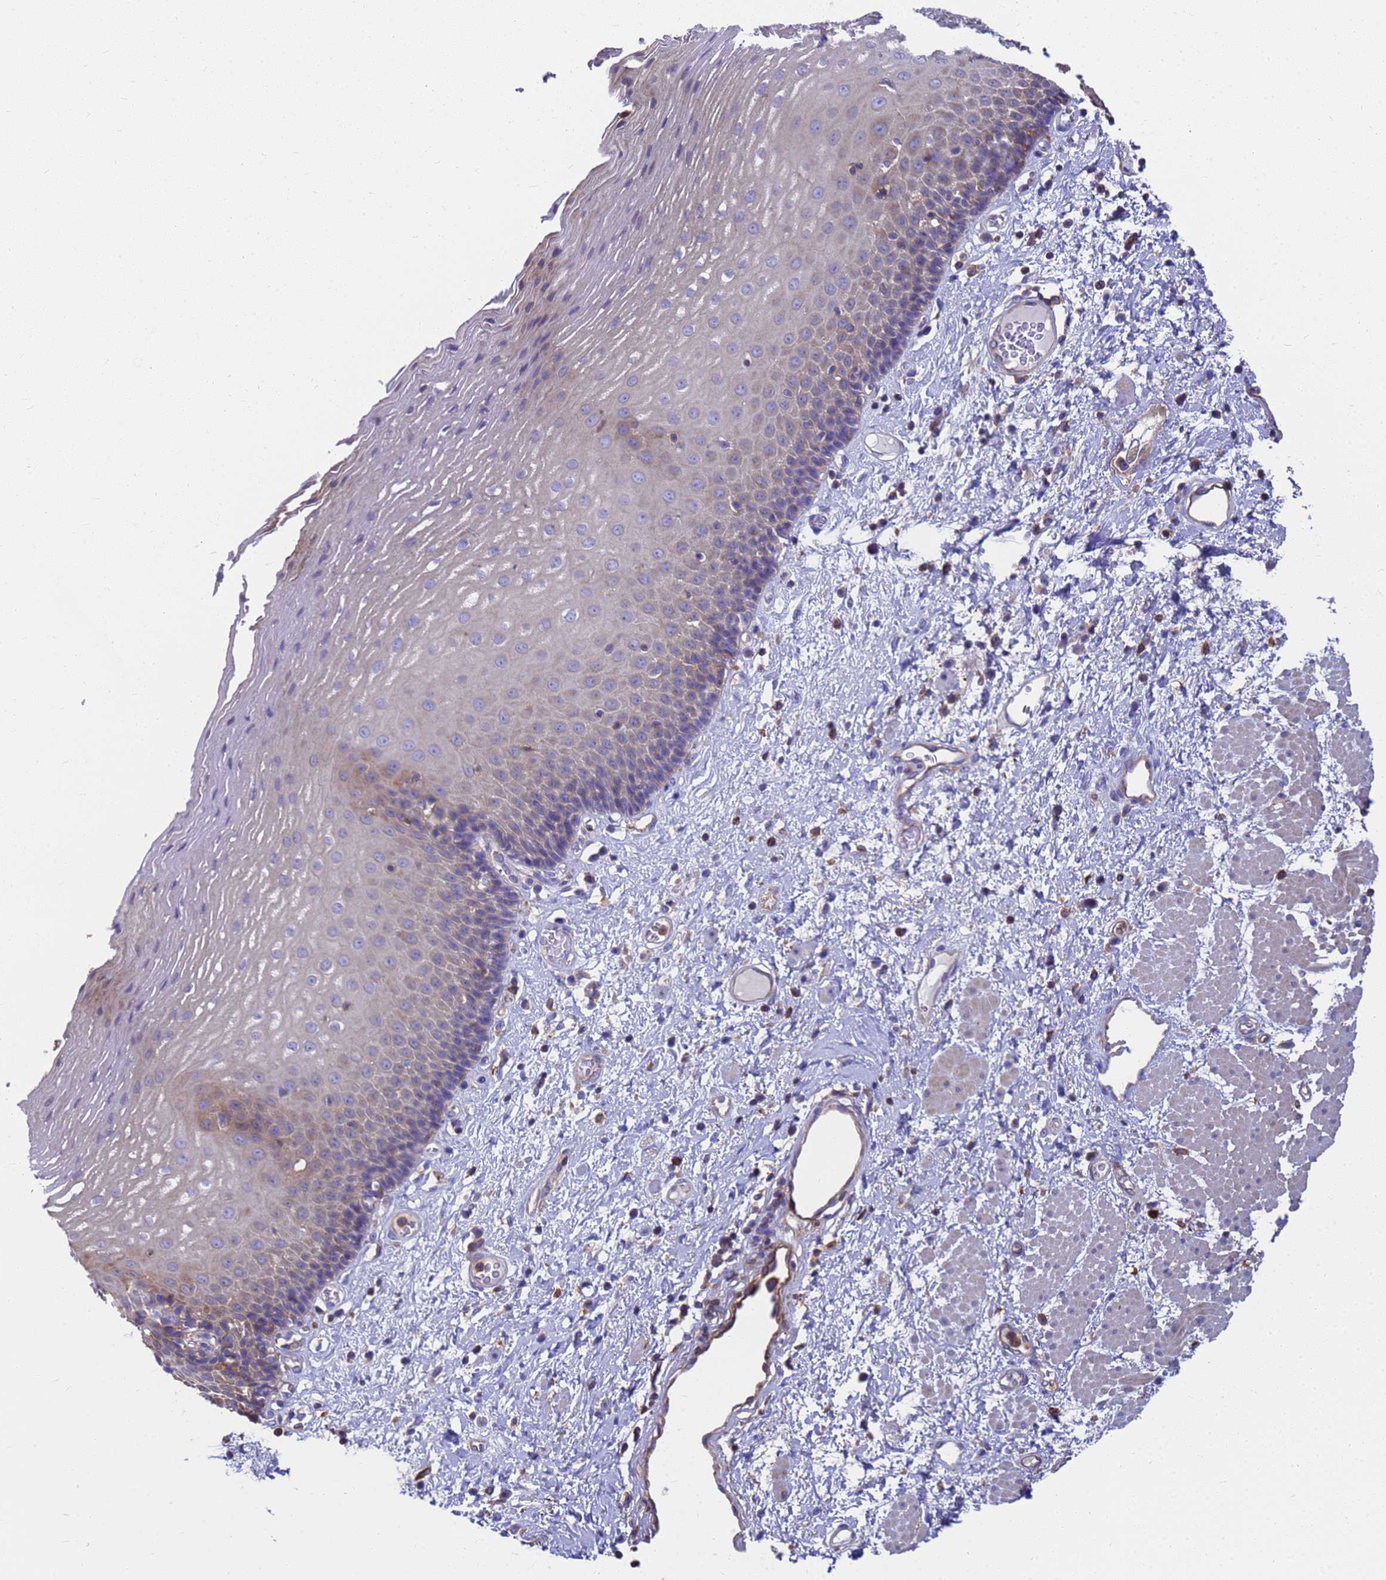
{"staining": {"intensity": "weak", "quantity": "<25%", "location": "cytoplasmic/membranous"}, "tissue": "esophagus", "cell_type": "Squamous epithelial cells", "image_type": "normal", "snomed": [{"axis": "morphology", "description": "Normal tissue, NOS"}, {"axis": "morphology", "description": "Adenocarcinoma, NOS"}, {"axis": "topography", "description": "Esophagus"}], "caption": "There is no significant staining in squamous epithelial cells of esophagus. (Immunohistochemistry (ihc), brightfield microscopy, high magnification).", "gene": "ZNF235", "patient": {"sex": "male", "age": 62}}